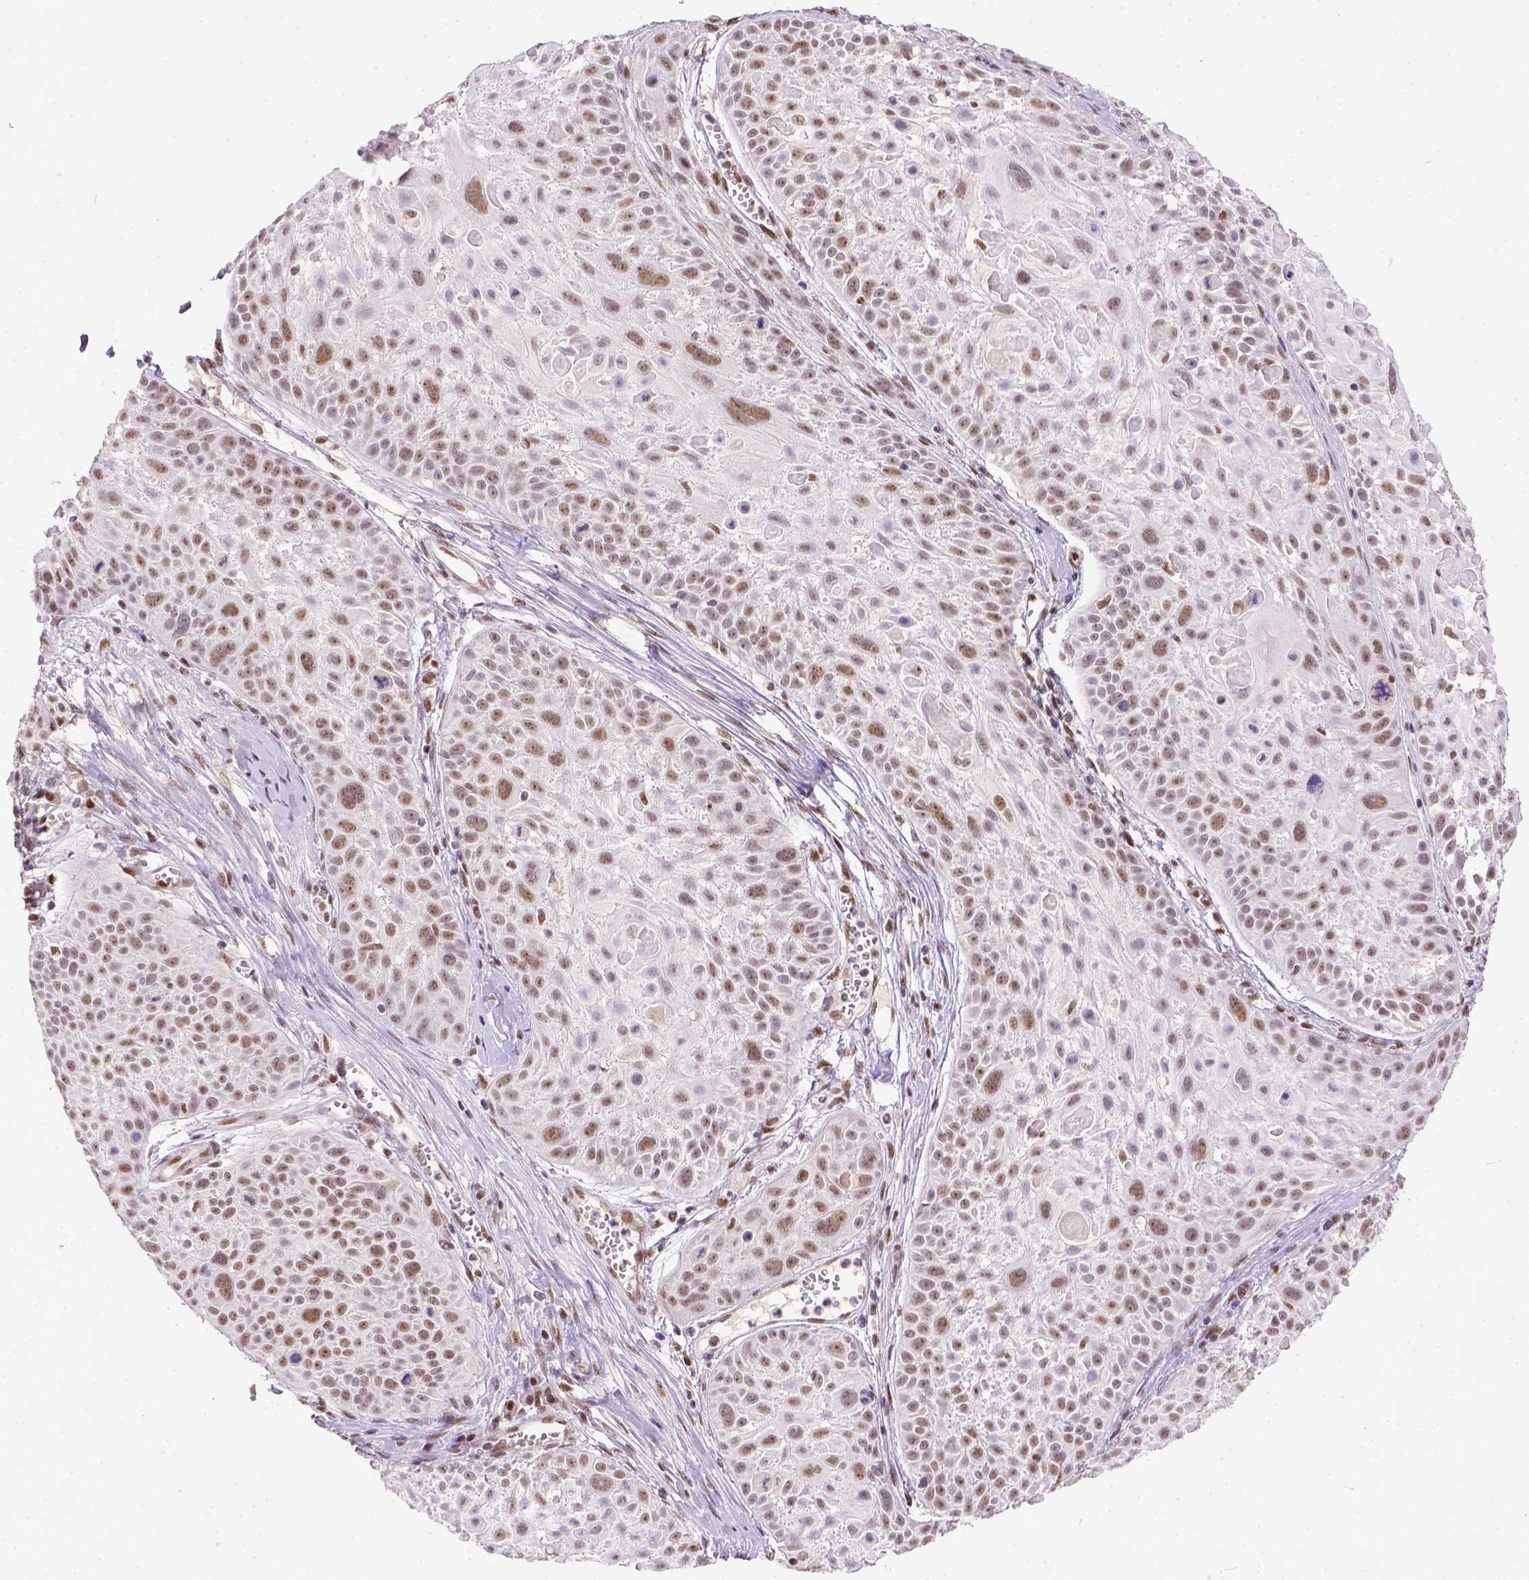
{"staining": {"intensity": "weak", "quantity": ">75%", "location": "nuclear"}, "tissue": "skin cancer", "cell_type": "Tumor cells", "image_type": "cancer", "snomed": [{"axis": "morphology", "description": "Squamous cell carcinoma, NOS"}, {"axis": "topography", "description": "Skin"}, {"axis": "topography", "description": "Anal"}], "caption": "The photomicrograph demonstrates a brown stain indicating the presence of a protein in the nuclear of tumor cells in skin cancer (squamous cell carcinoma).", "gene": "ERCC1", "patient": {"sex": "female", "age": 75}}